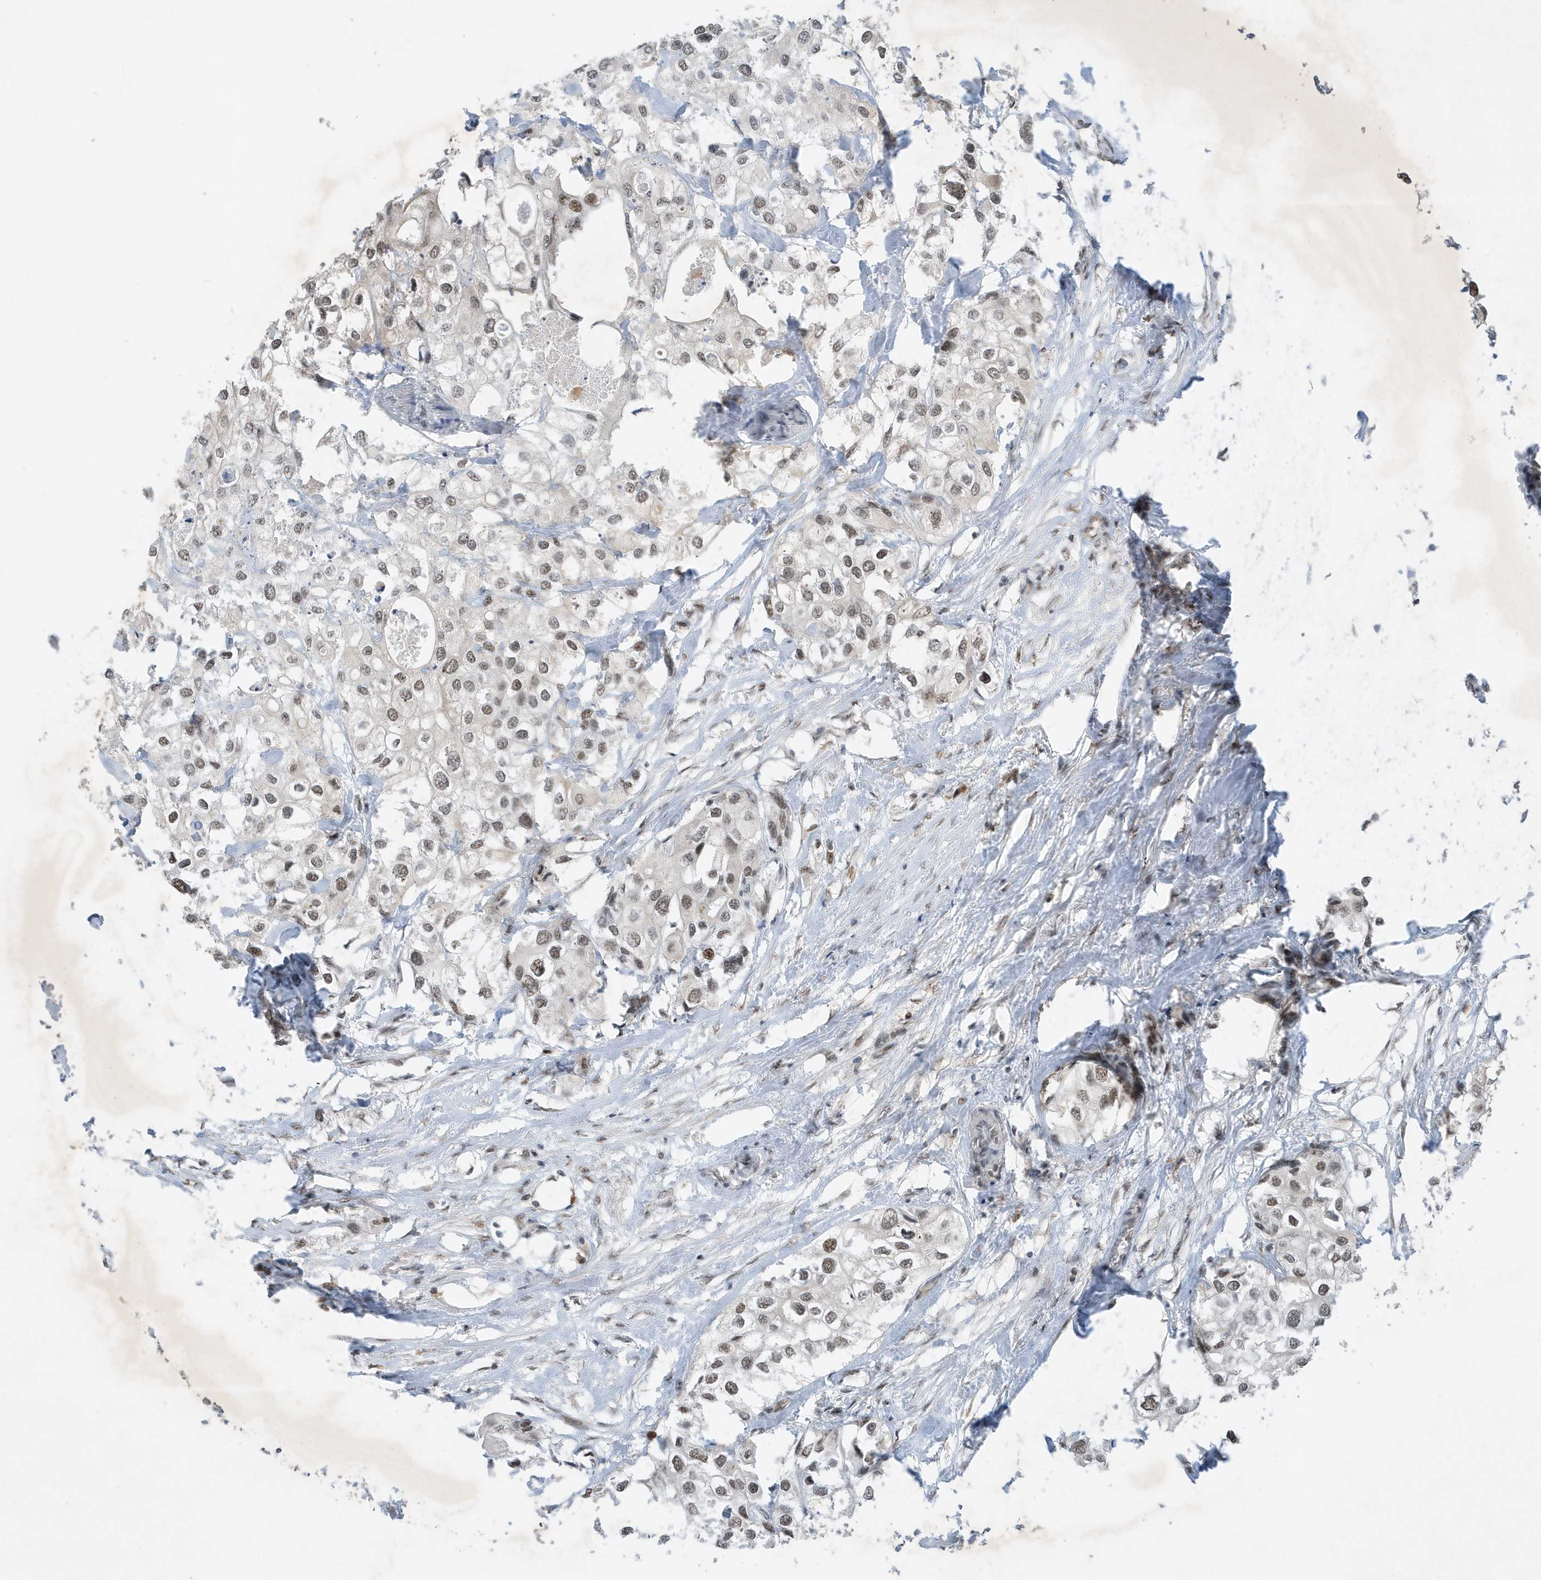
{"staining": {"intensity": "weak", "quantity": ">75%", "location": "nuclear"}, "tissue": "urothelial cancer", "cell_type": "Tumor cells", "image_type": "cancer", "snomed": [{"axis": "morphology", "description": "Urothelial carcinoma, High grade"}, {"axis": "topography", "description": "Urinary bladder"}], "caption": "Protein analysis of urothelial carcinoma (high-grade) tissue shows weak nuclear positivity in about >75% of tumor cells.", "gene": "MAST3", "patient": {"sex": "male", "age": 64}}